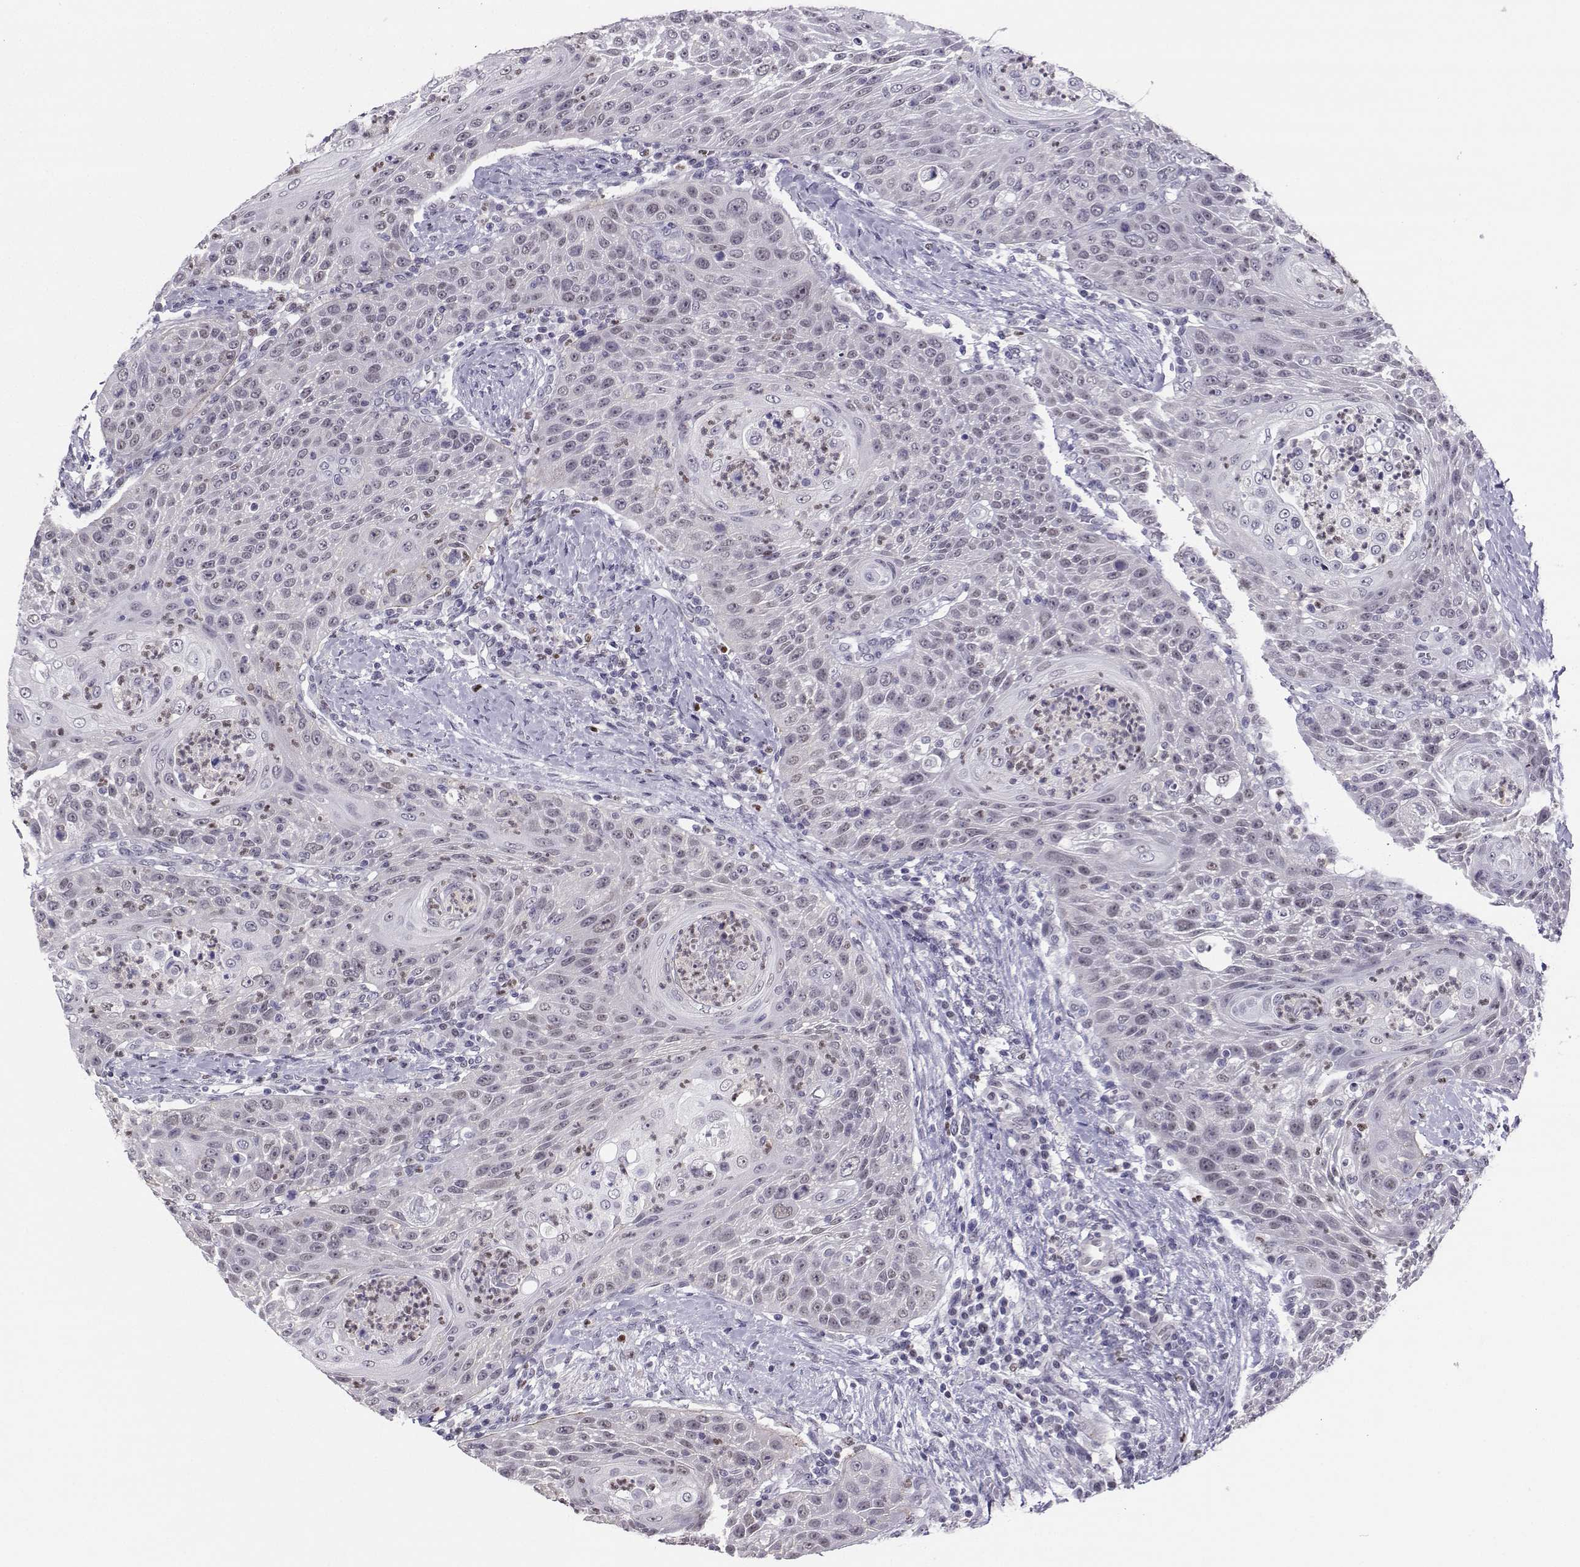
{"staining": {"intensity": "negative", "quantity": "none", "location": "none"}, "tissue": "head and neck cancer", "cell_type": "Tumor cells", "image_type": "cancer", "snomed": [{"axis": "morphology", "description": "Squamous cell carcinoma, NOS"}, {"axis": "topography", "description": "Head-Neck"}], "caption": "High magnification brightfield microscopy of head and neck cancer (squamous cell carcinoma) stained with DAB (3,3'-diaminobenzidine) (brown) and counterstained with hematoxylin (blue): tumor cells show no significant positivity.", "gene": "TEDC2", "patient": {"sex": "male", "age": 69}}